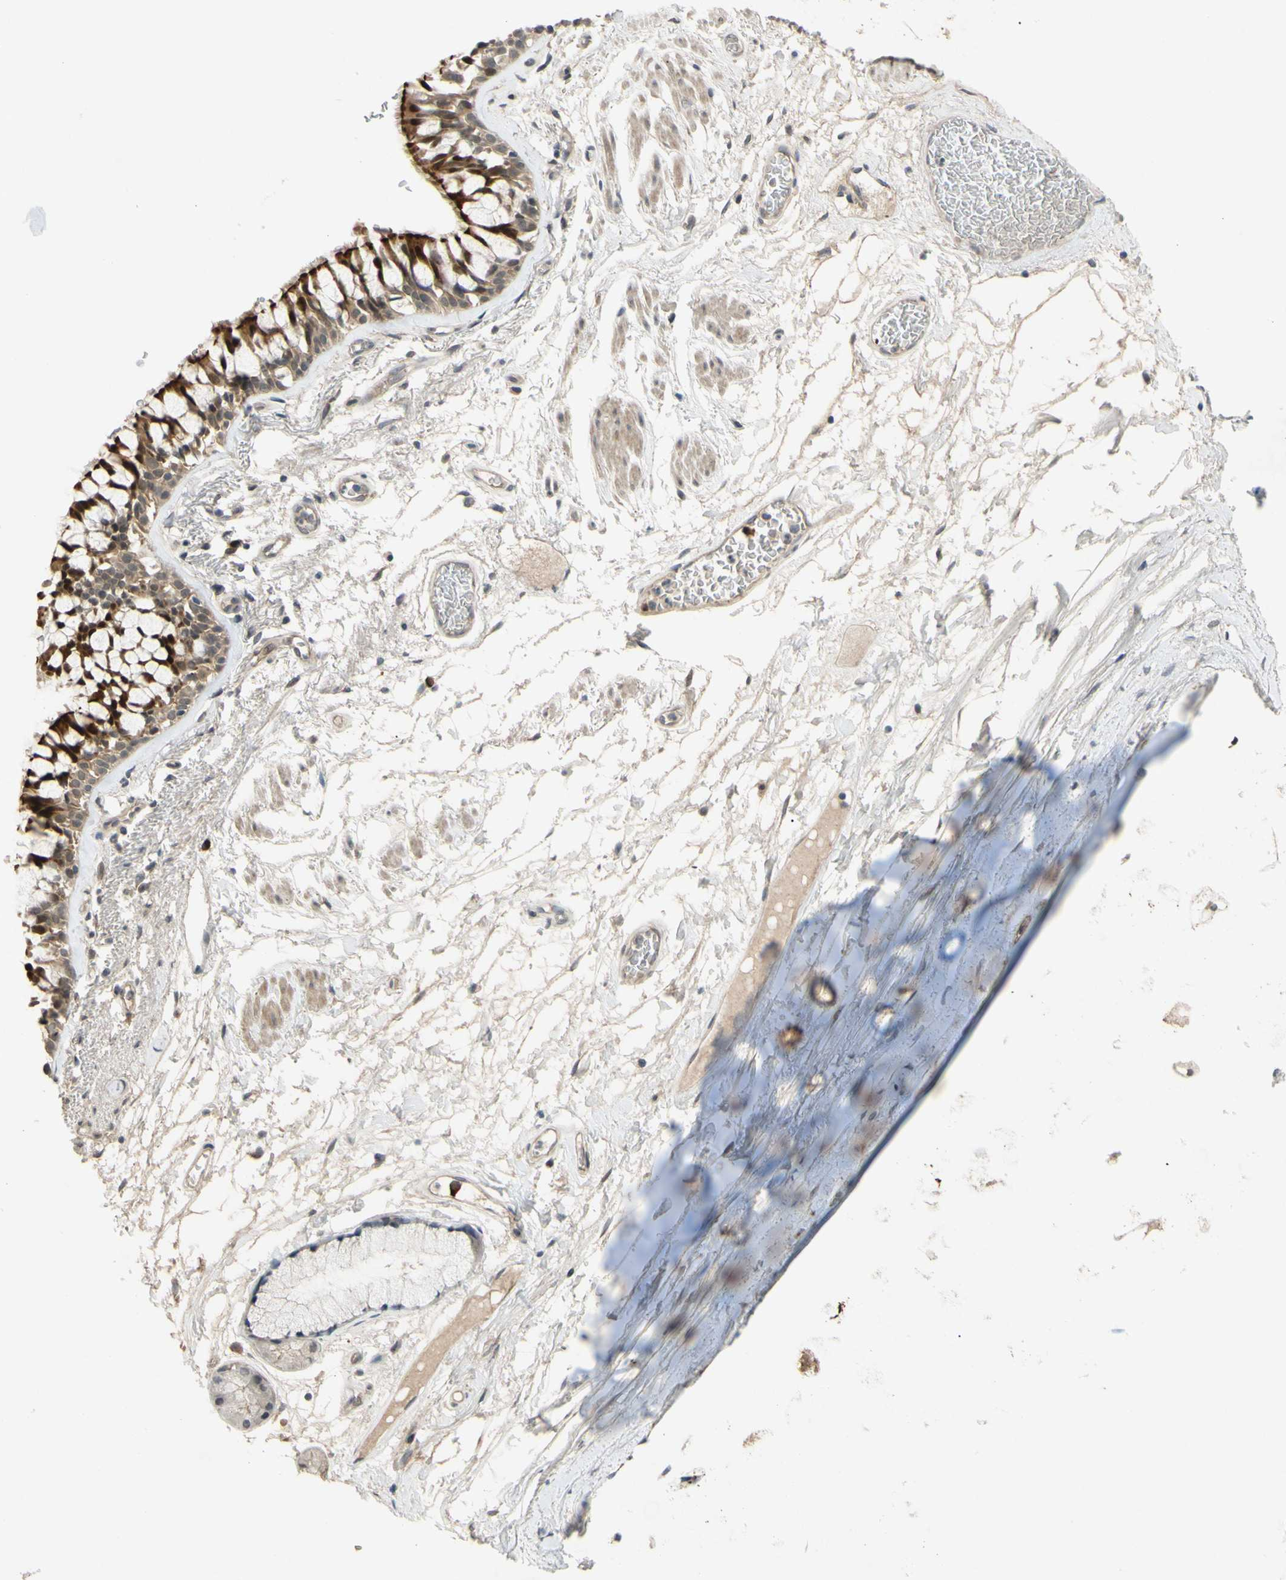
{"staining": {"intensity": "moderate", "quantity": ">75%", "location": "cytoplasmic/membranous"}, "tissue": "bronchus", "cell_type": "Respiratory epithelial cells", "image_type": "normal", "snomed": [{"axis": "morphology", "description": "Normal tissue, NOS"}, {"axis": "topography", "description": "Bronchus"}], "caption": "Immunohistochemical staining of benign human bronchus shows moderate cytoplasmic/membranous protein expression in about >75% of respiratory epithelial cells.", "gene": "ALK", "patient": {"sex": "male", "age": 66}}